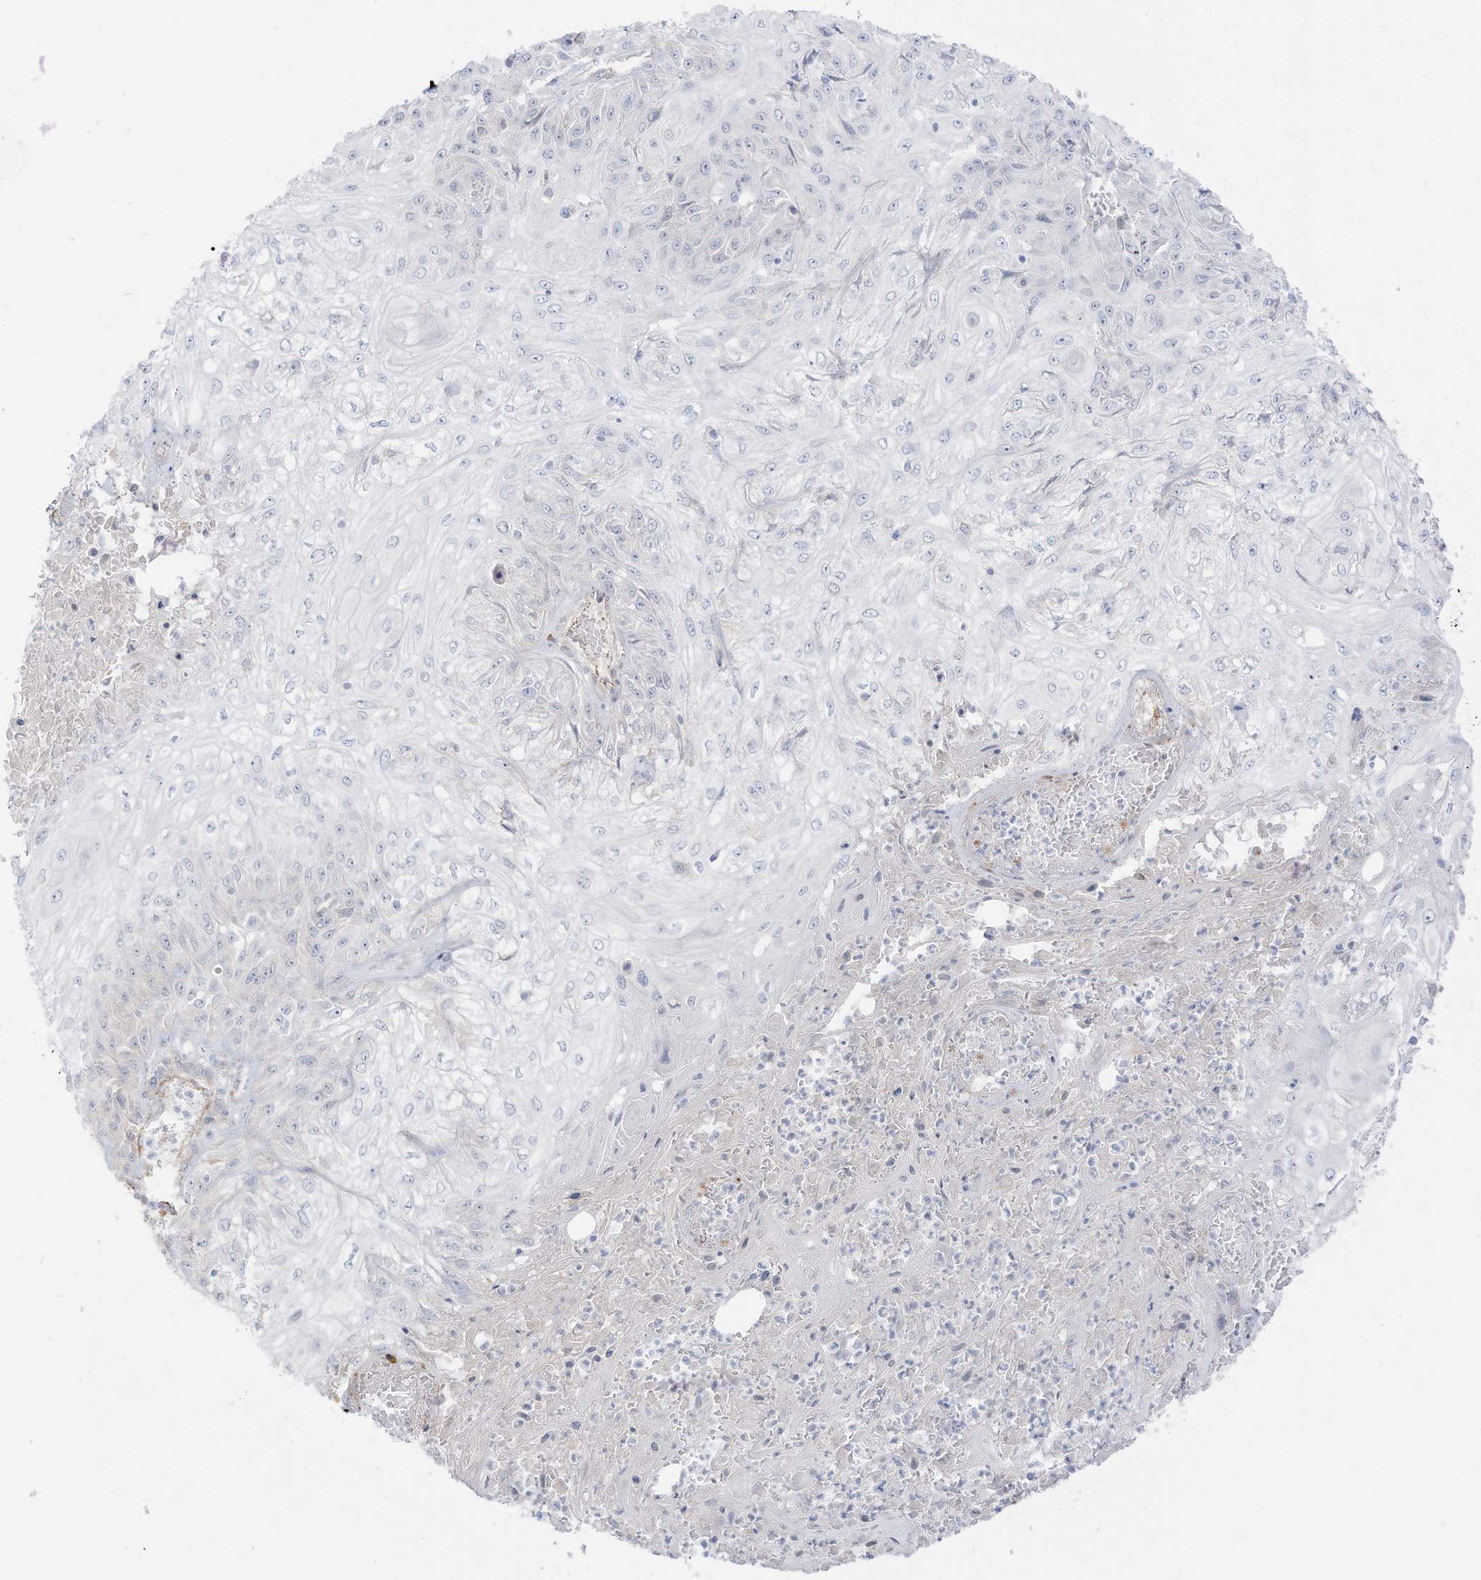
{"staining": {"intensity": "negative", "quantity": "none", "location": "none"}, "tissue": "skin cancer", "cell_type": "Tumor cells", "image_type": "cancer", "snomed": [{"axis": "morphology", "description": "Squamous cell carcinoma, NOS"}, {"axis": "morphology", "description": "Squamous cell carcinoma, metastatic, NOS"}, {"axis": "topography", "description": "Skin"}, {"axis": "topography", "description": "Lymph node"}], "caption": "IHC image of skin cancer (squamous cell carcinoma) stained for a protein (brown), which demonstrates no positivity in tumor cells. (DAB immunohistochemistry (IHC), high magnification).", "gene": "C11orf87", "patient": {"sex": "male", "age": 75}}